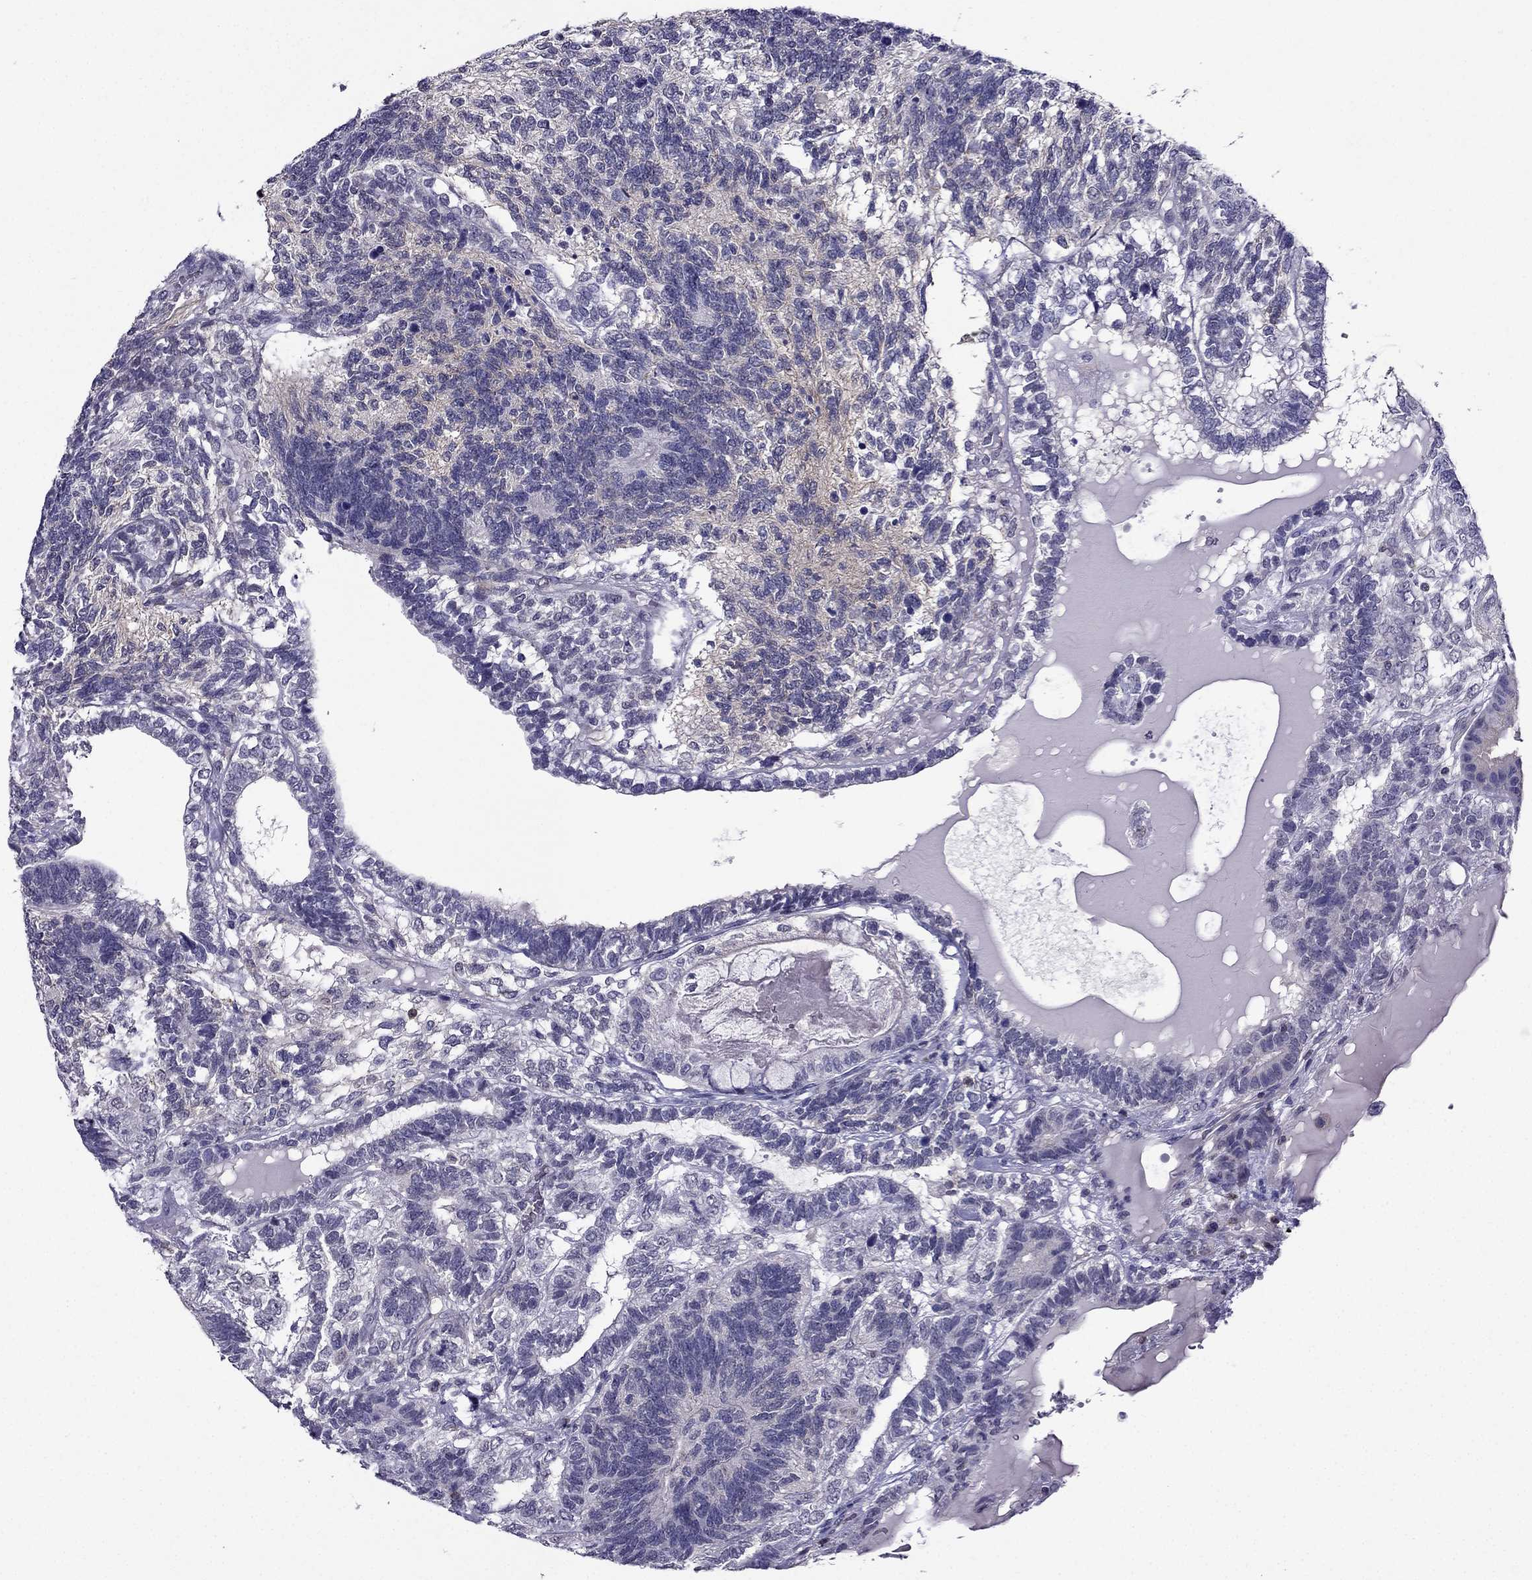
{"staining": {"intensity": "negative", "quantity": "none", "location": "none"}, "tissue": "testis cancer", "cell_type": "Tumor cells", "image_type": "cancer", "snomed": [{"axis": "morphology", "description": "Seminoma, NOS"}, {"axis": "morphology", "description": "Carcinoma, Embryonal, NOS"}, {"axis": "topography", "description": "Testis"}], "caption": "Immunohistochemistry image of testis seminoma stained for a protein (brown), which demonstrates no expression in tumor cells.", "gene": "AAK1", "patient": {"sex": "male", "age": 41}}